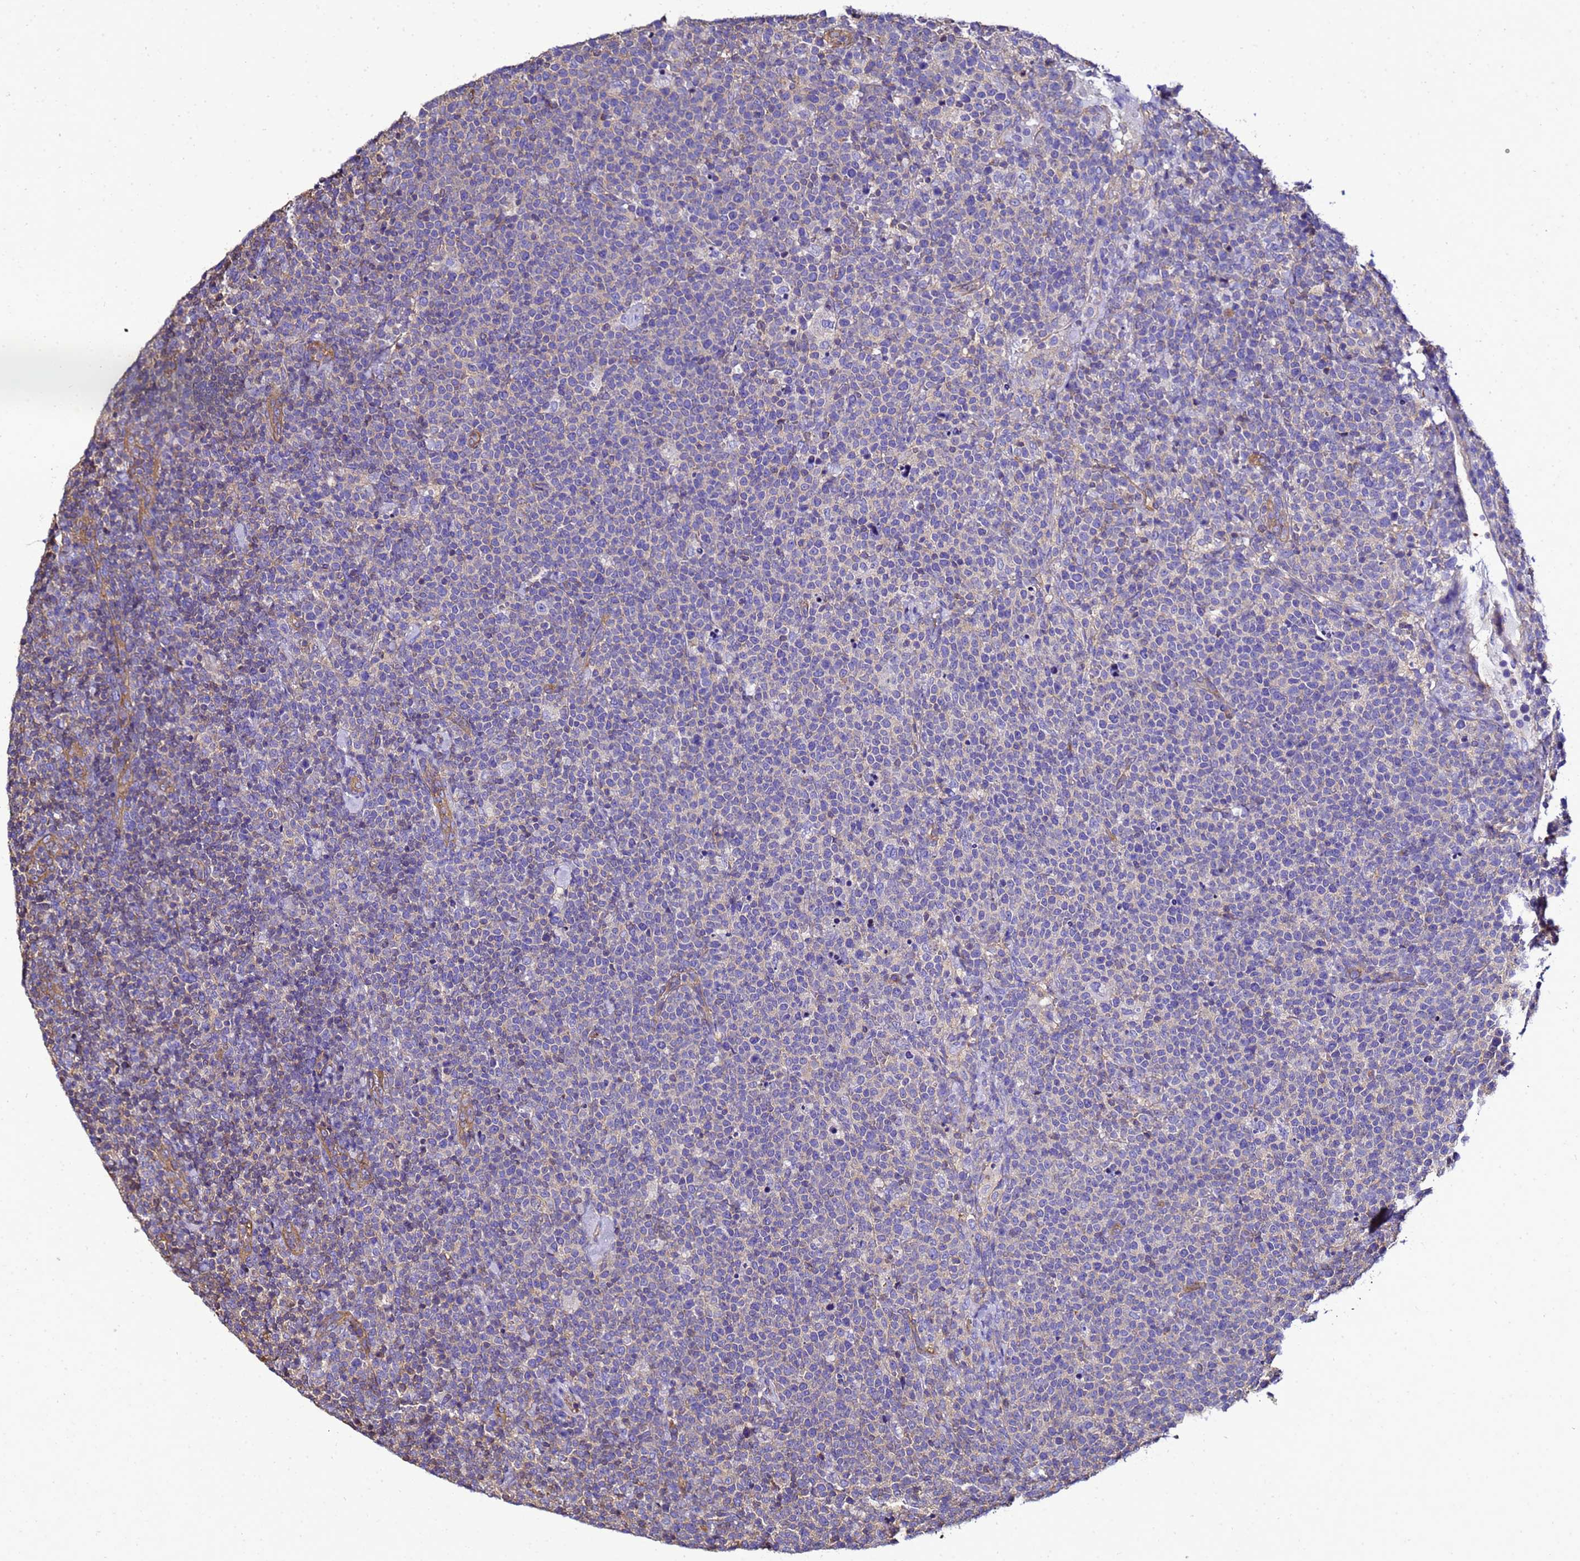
{"staining": {"intensity": "negative", "quantity": "none", "location": "none"}, "tissue": "lymphoma", "cell_type": "Tumor cells", "image_type": "cancer", "snomed": [{"axis": "morphology", "description": "Malignant lymphoma, non-Hodgkin's type, High grade"}, {"axis": "topography", "description": "Lymph node"}], "caption": "Immunohistochemistry (IHC) image of neoplastic tissue: human malignant lymphoma, non-Hodgkin's type (high-grade) stained with DAB demonstrates no significant protein positivity in tumor cells. (Stains: DAB (3,3'-diaminobenzidine) immunohistochemistry with hematoxylin counter stain, Microscopy: brightfield microscopy at high magnification).", "gene": "MYL12A", "patient": {"sex": "male", "age": 61}}